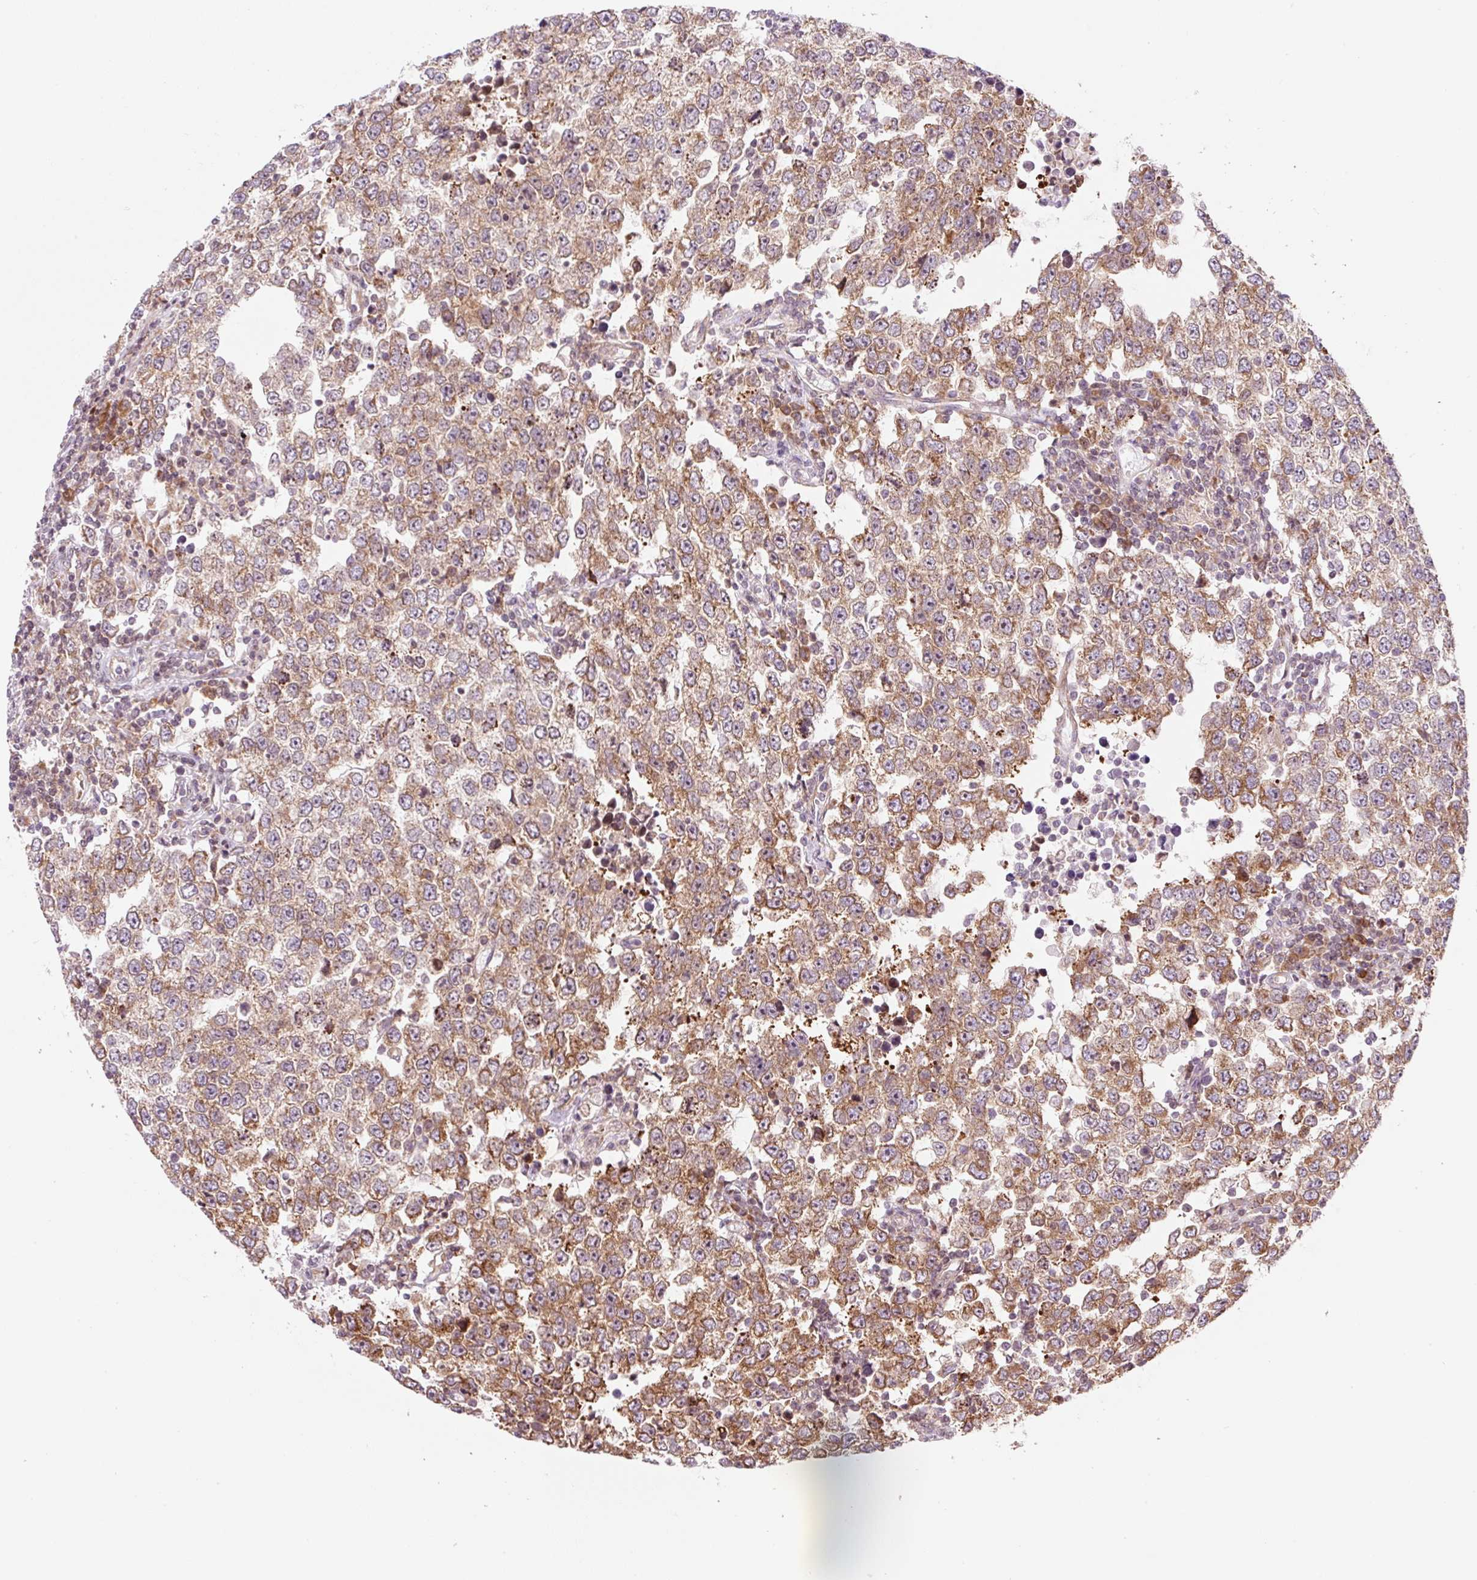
{"staining": {"intensity": "moderate", "quantity": ">75%", "location": "cytoplasmic/membranous"}, "tissue": "testis cancer", "cell_type": "Tumor cells", "image_type": "cancer", "snomed": [{"axis": "morphology", "description": "Seminoma, NOS"}, {"axis": "morphology", "description": "Carcinoma, Embryonal, NOS"}, {"axis": "topography", "description": "Testis"}], "caption": "Moderate cytoplasmic/membranous protein positivity is seen in approximately >75% of tumor cells in embryonal carcinoma (testis).", "gene": "RPL41", "patient": {"sex": "male", "age": 28}}